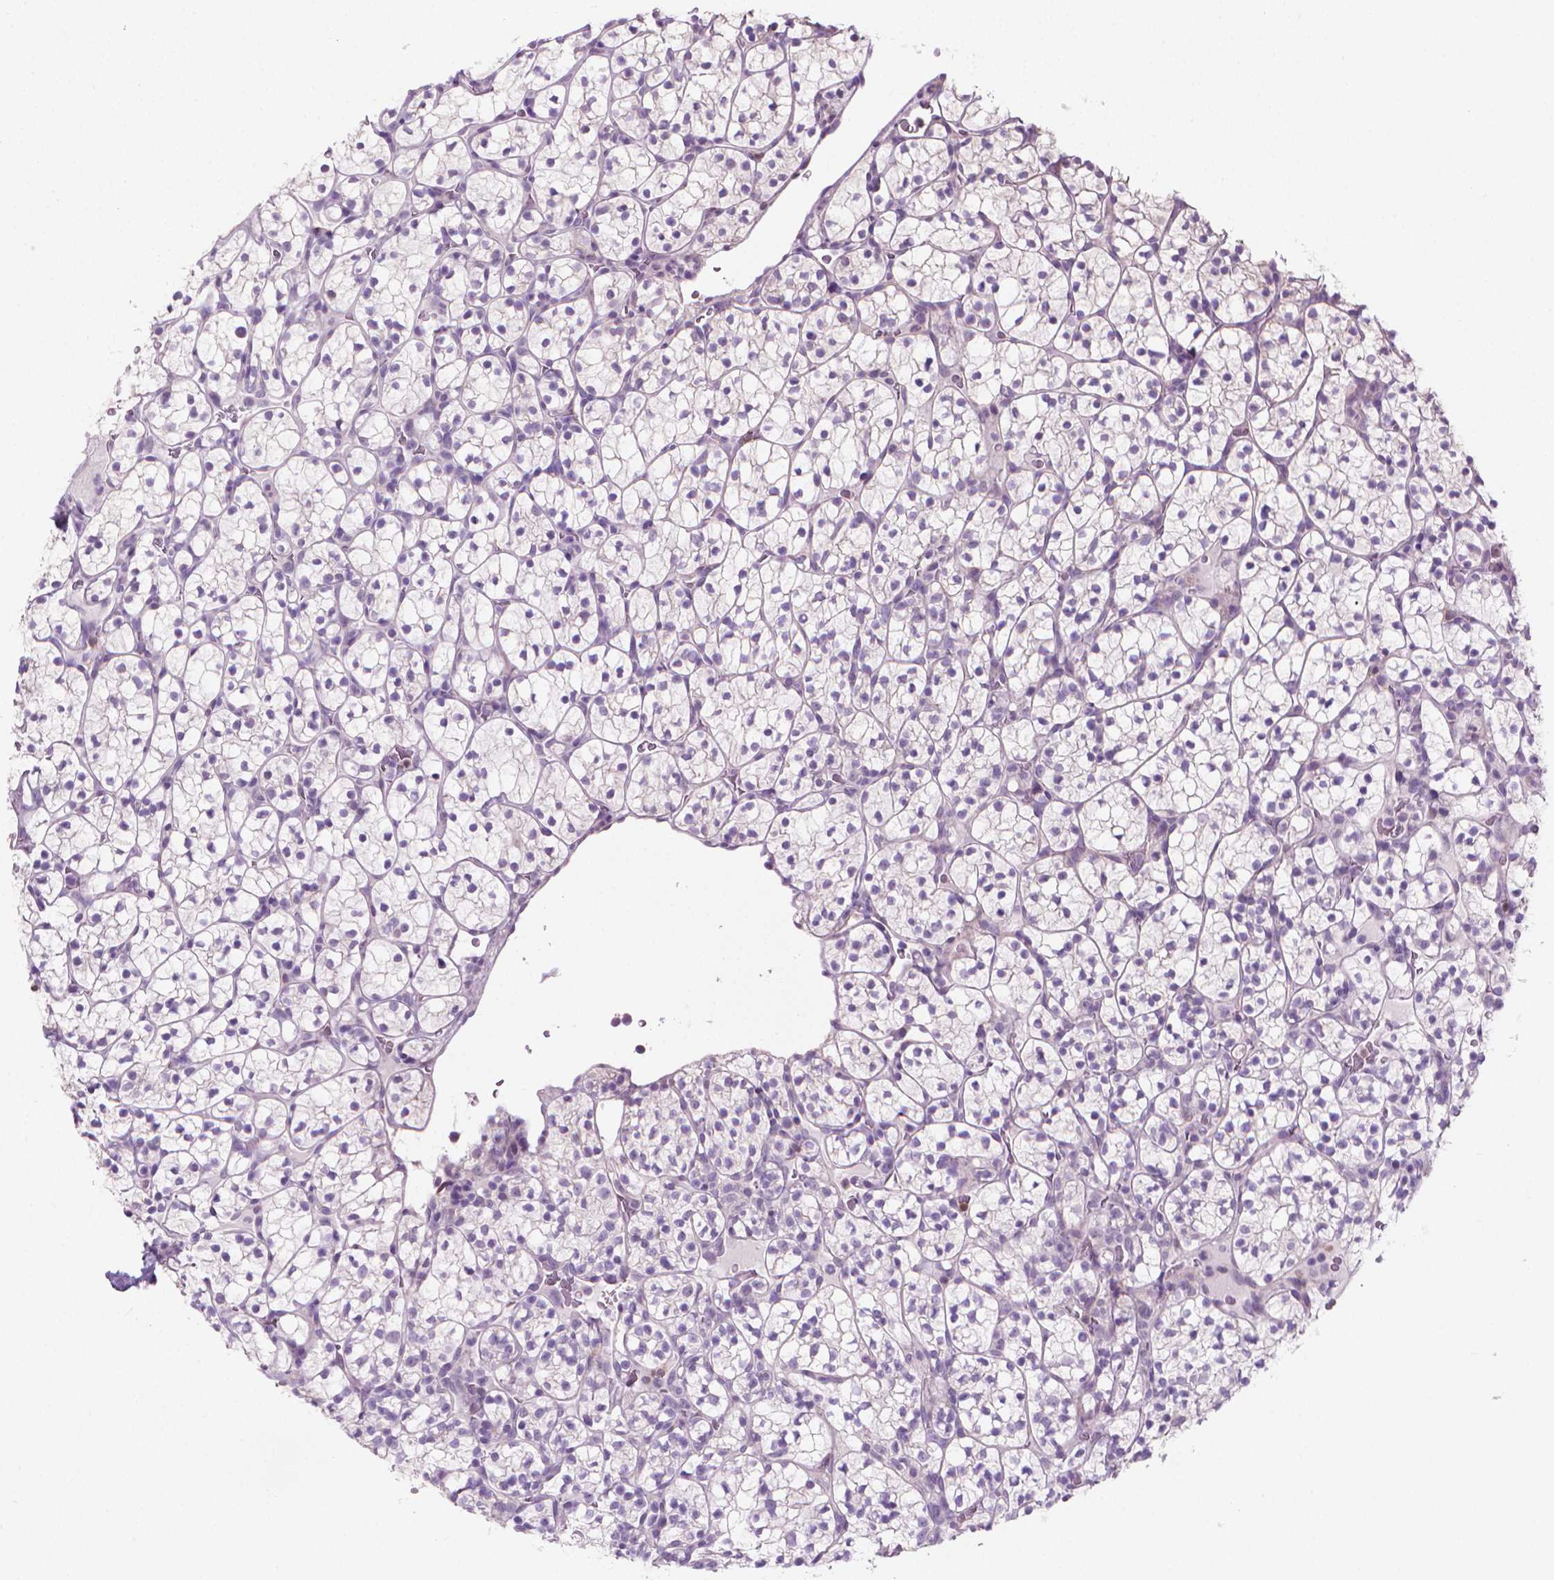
{"staining": {"intensity": "negative", "quantity": "none", "location": "none"}, "tissue": "renal cancer", "cell_type": "Tumor cells", "image_type": "cancer", "snomed": [{"axis": "morphology", "description": "Adenocarcinoma, NOS"}, {"axis": "topography", "description": "Kidney"}], "caption": "Immunohistochemistry of human renal adenocarcinoma displays no staining in tumor cells.", "gene": "GSDMA", "patient": {"sex": "female", "age": 89}}